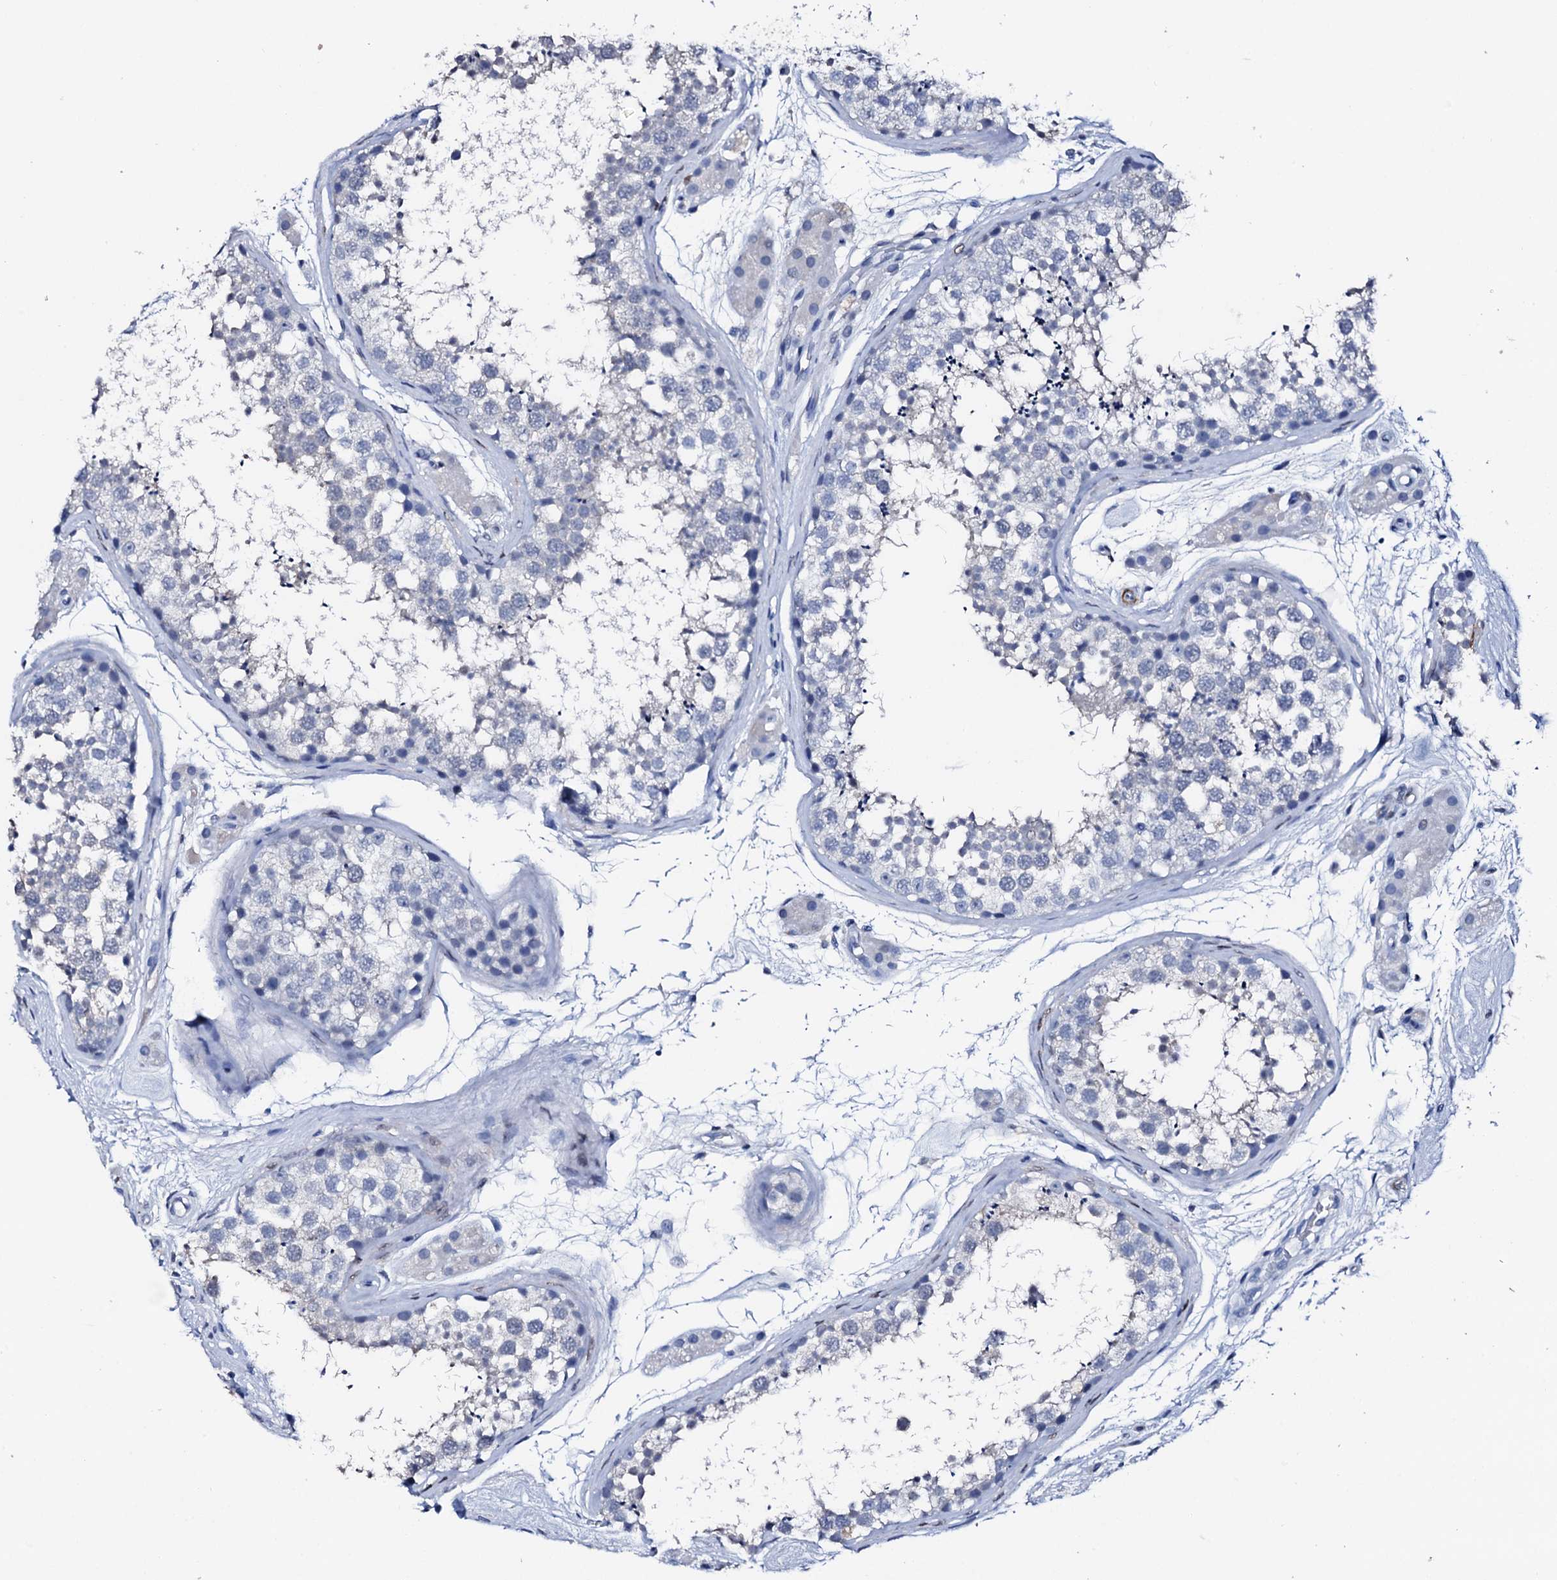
{"staining": {"intensity": "negative", "quantity": "none", "location": "none"}, "tissue": "testis", "cell_type": "Cells in seminiferous ducts", "image_type": "normal", "snomed": [{"axis": "morphology", "description": "Normal tissue, NOS"}, {"axis": "topography", "description": "Testis"}], "caption": "The immunohistochemistry image has no significant expression in cells in seminiferous ducts of testis. Nuclei are stained in blue.", "gene": "NRIP2", "patient": {"sex": "male", "age": 56}}